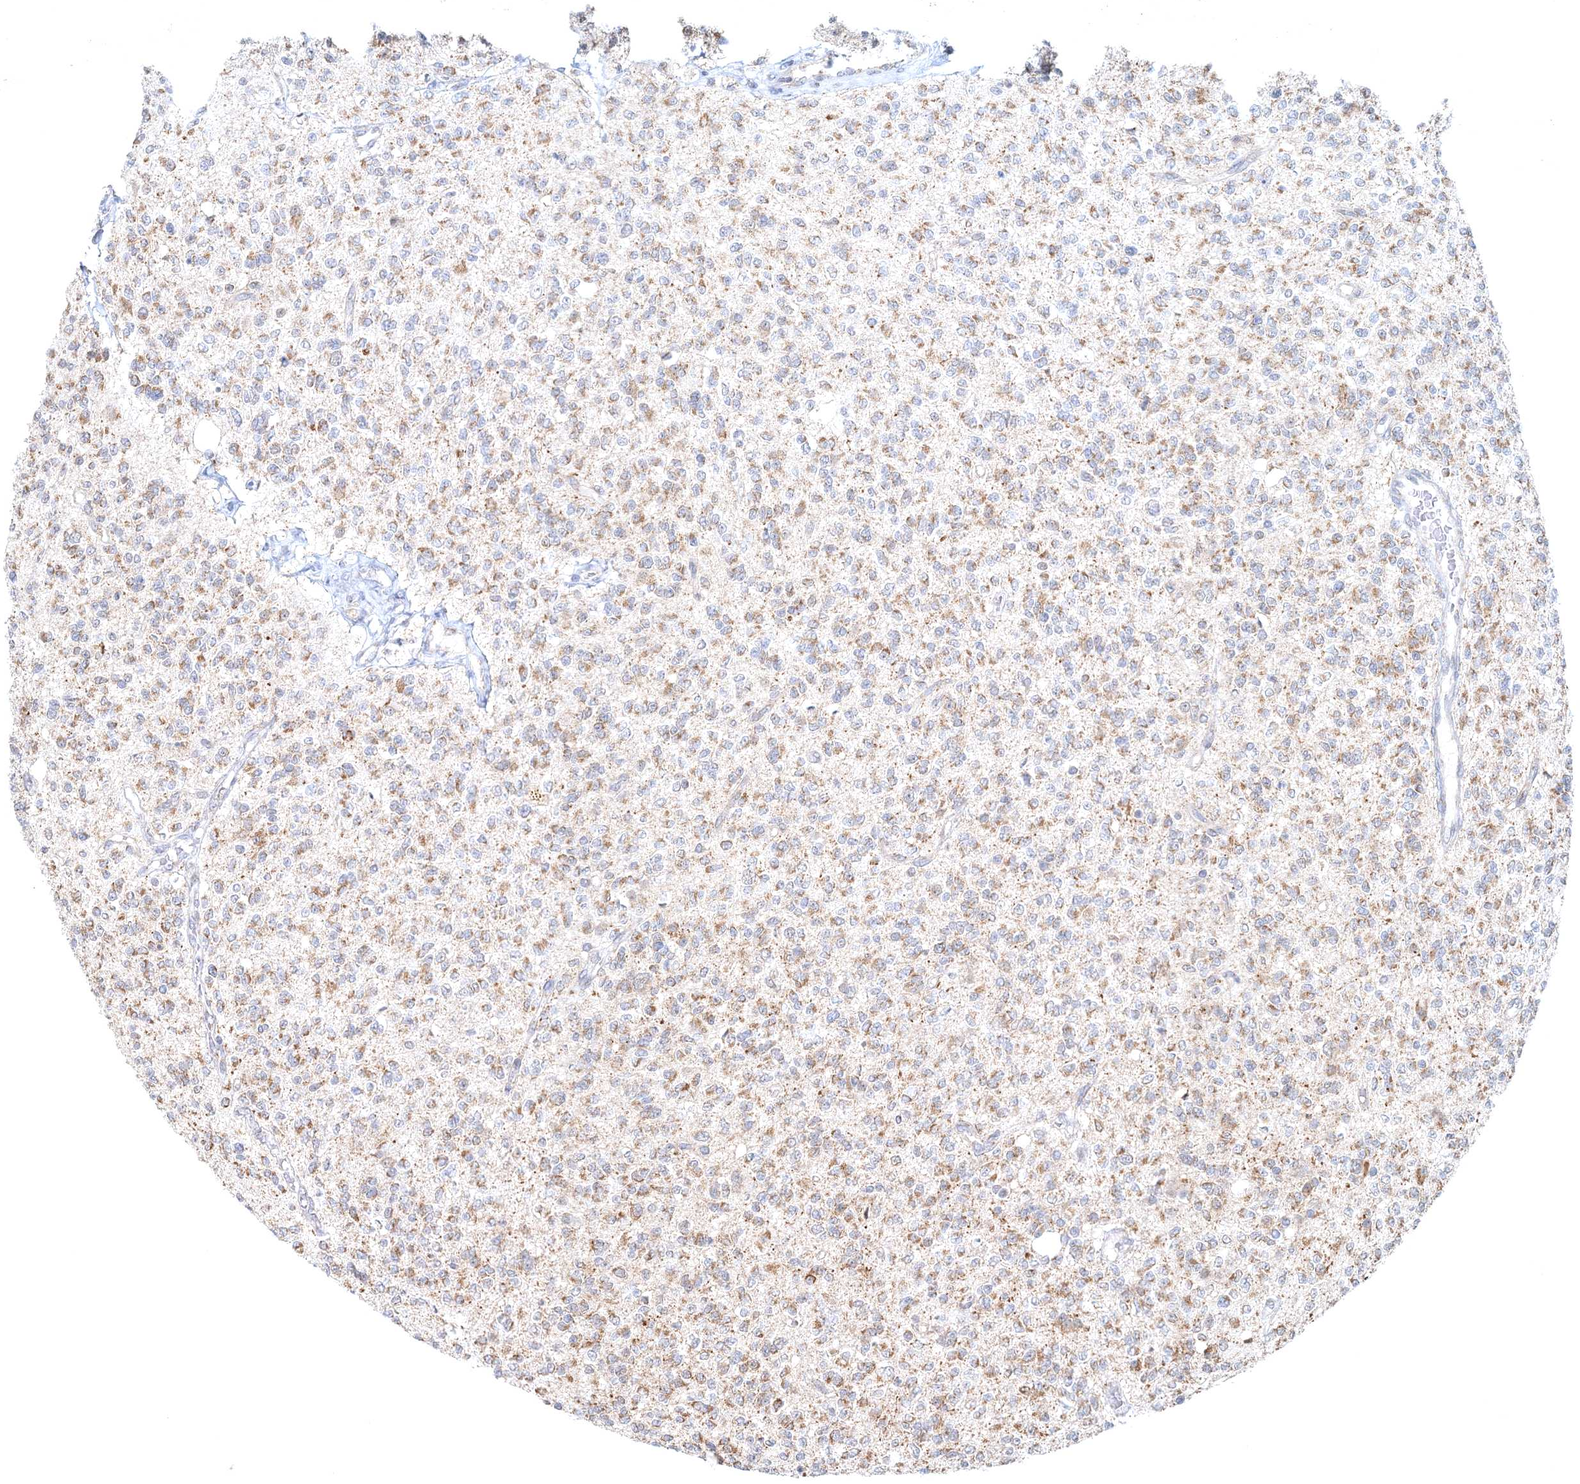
{"staining": {"intensity": "weak", "quantity": ">75%", "location": "cytoplasmic/membranous"}, "tissue": "glioma", "cell_type": "Tumor cells", "image_type": "cancer", "snomed": [{"axis": "morphology", "description": "Glioma, malignant, High grade"}, {"axis": "topography", "description": "Brain"}], "caption": "Immunohistochemical staining of malignant high-grade glioma shows low levels of weak cytoplasmic/membranous protein positivity in about >75% of tumor cells.", "gene": "RNF150", "patient": {"sex": "male", "age": 34}}